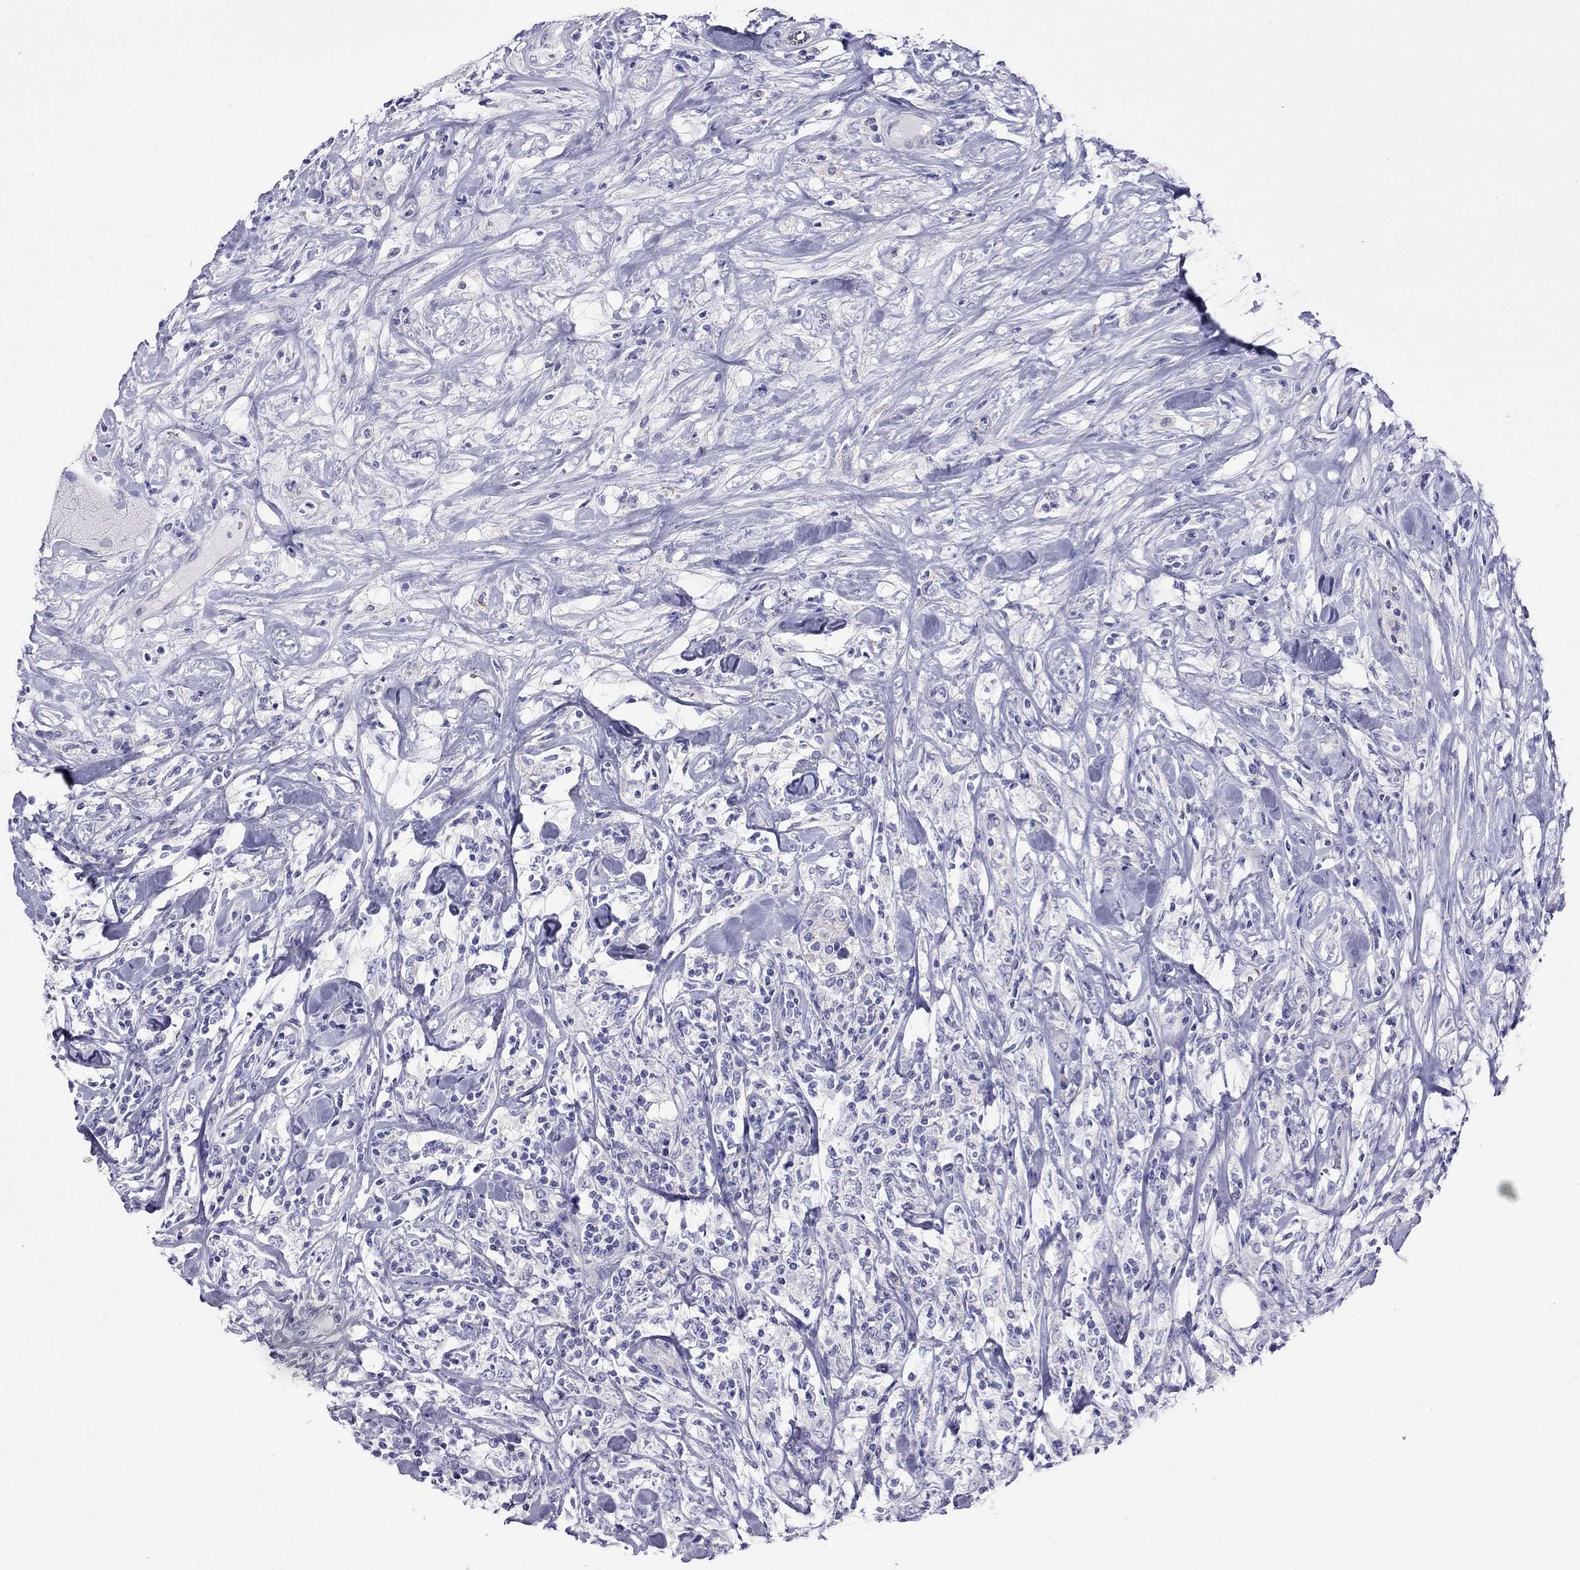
{"staining": {"intensity": "negative", "quantity": "none", "location": "none"}, "tissue": "lymphoma", "cell_type": "Tumor cells", "image_type": "cancer", "snomed": [{"axis": "morphology", "description": "Malignant lymphoma, non-Hodgkin's type, High grade"}, {"axis": "topography", "description": "Lymph node"}], "caption": "High magnification brightfield microscopy of high-grade malignant lymphoma, non-Hodgkin's type stained with DAB (brown) and counterstained with hematoxylin (blue): tumor cells show no significant staining.", "gene": "TDRD1", "patient": {"sex": "female", "age": 84}}